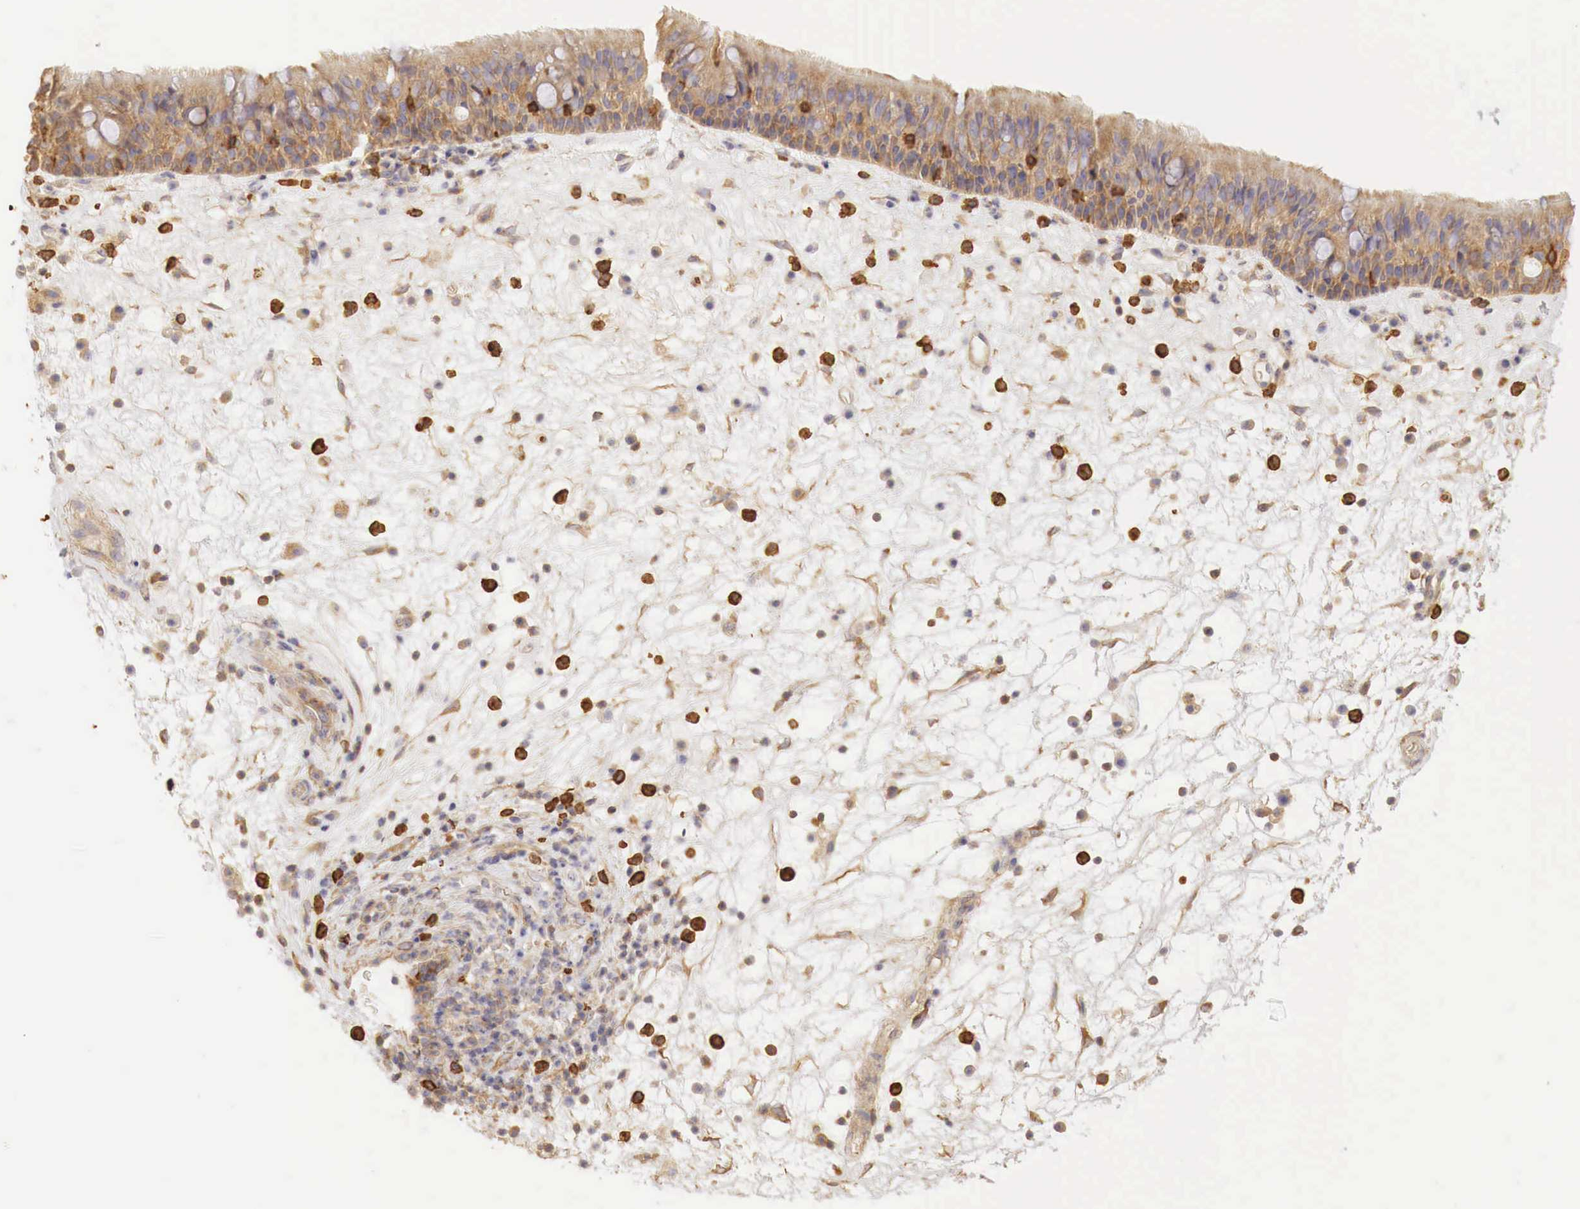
{"staining": {"intensity": "moderate", "quantity": ">75%", "location": "cytoplasmic/membranous"}, "tissue": "nasopharynx", "cell_type": "Respiratory epithelial cells", "image_type": "normal", "snomed": [{"axis": "morphology", "description": "Normal tissue, NOS"}, {"axis": "topography", "description": "Nasopharynx"}], "caption": "Immunohistochemical staining of unremarkable human nasopharynx reveals >75% levels of moderate cytoplasmic/membranous protein positivity in approximately >75% of respiratory epithelial cells. The protein of interest is stained brown, and the nuclei are stained in blue (DAB IHC with brightfield microscopy, high magnification).", "gene": "G6PD", "patient": {"sex": "male", "age": 63}}